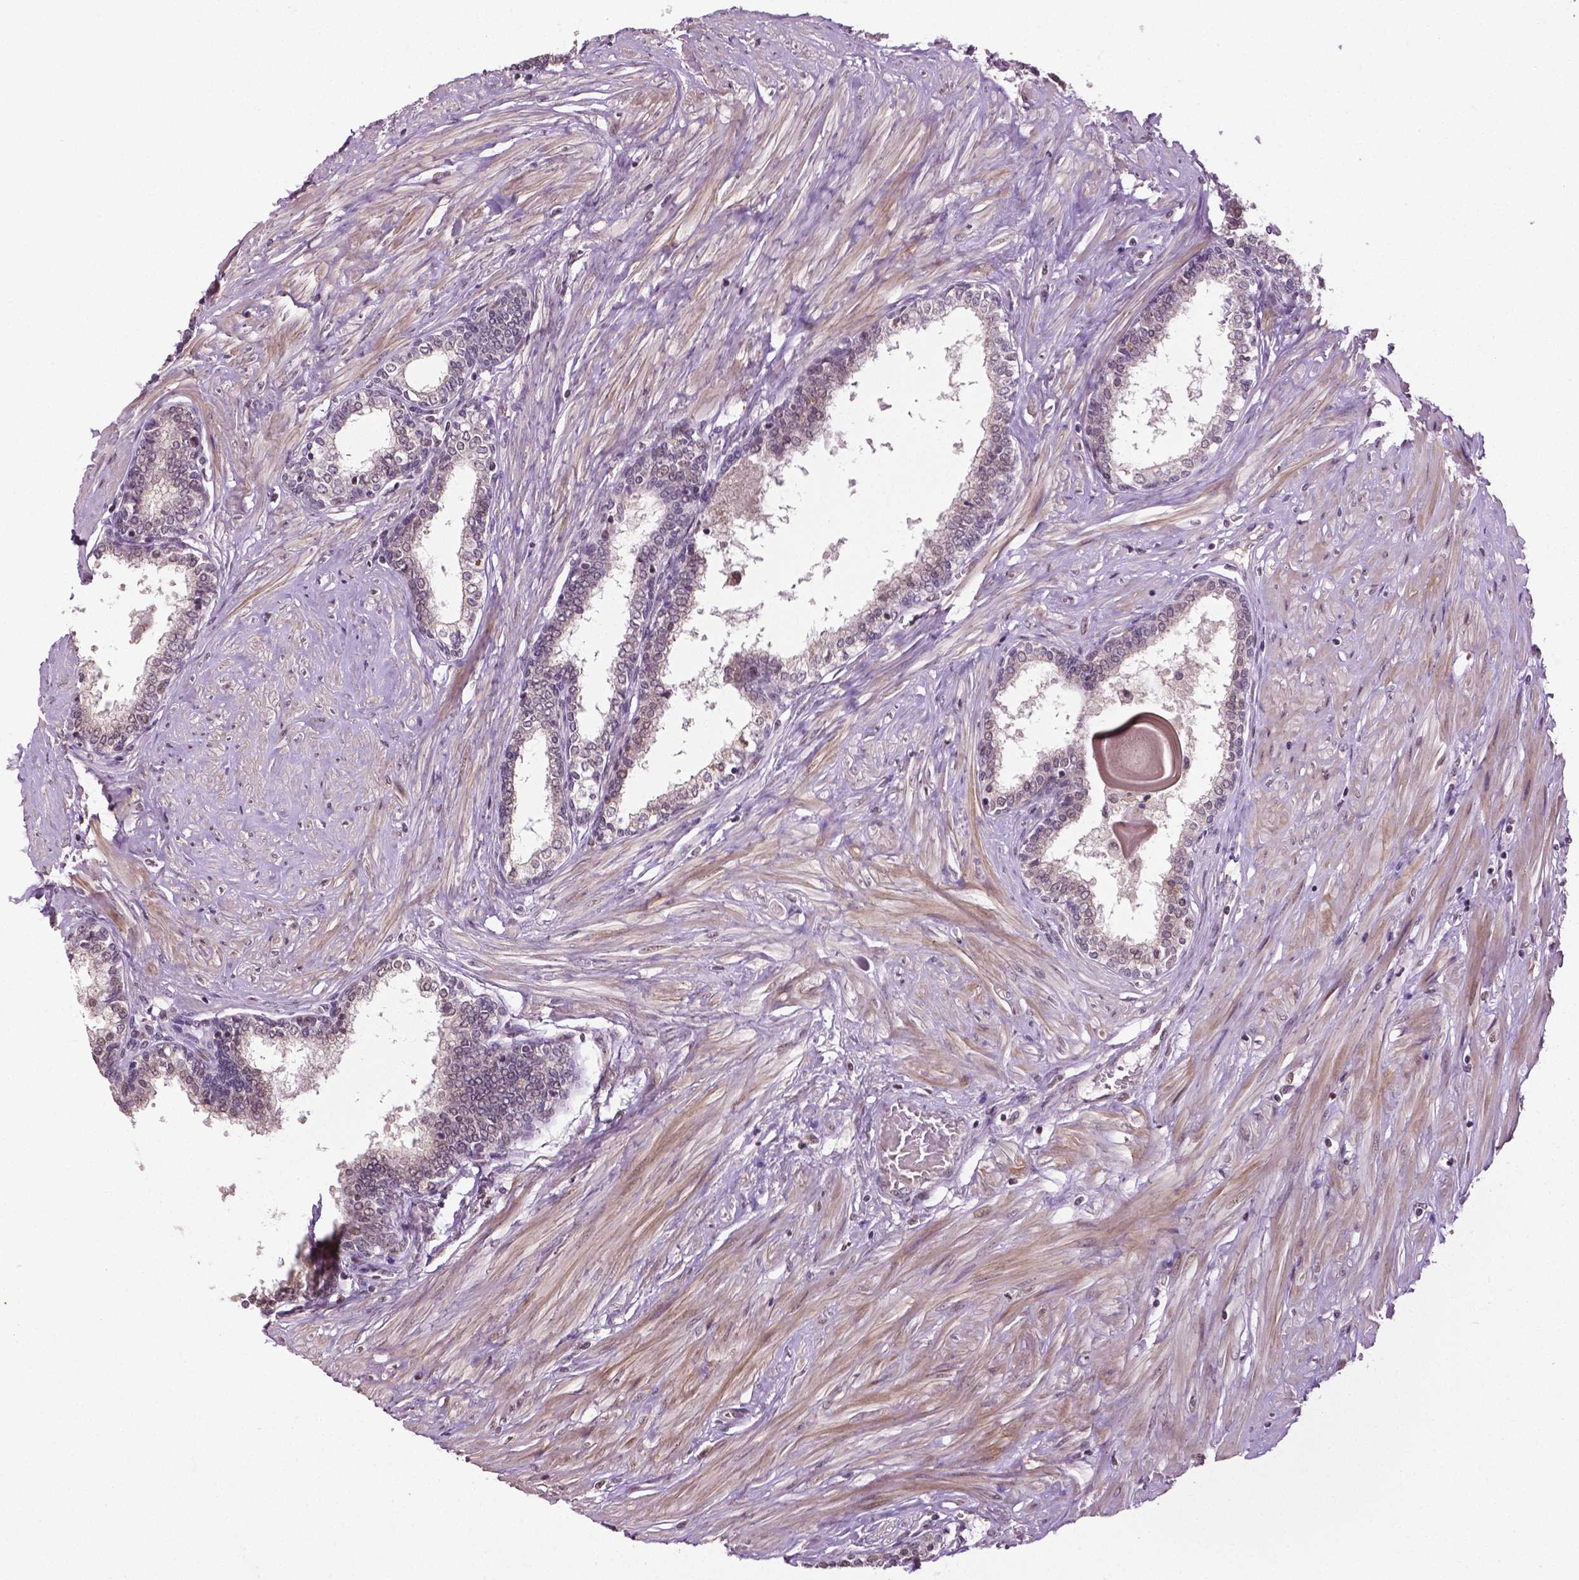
{"staining": {"intensity": "negative", "quantity": "none", "location": "none"}, "tissue": "prostate", "cell_type": "Glandular cells", "image_type": "normal", "snomed": [{"axis": "morphology", "description": "Normal tissue, NOS"}, {"axis": "topography", "description": "Prostate"}], "caption": "Prostate stained for a protein using IHC reveals no positivity glandular cells.", "gene": "DLX5", "patient": {"sex": "male", "age": 55}}